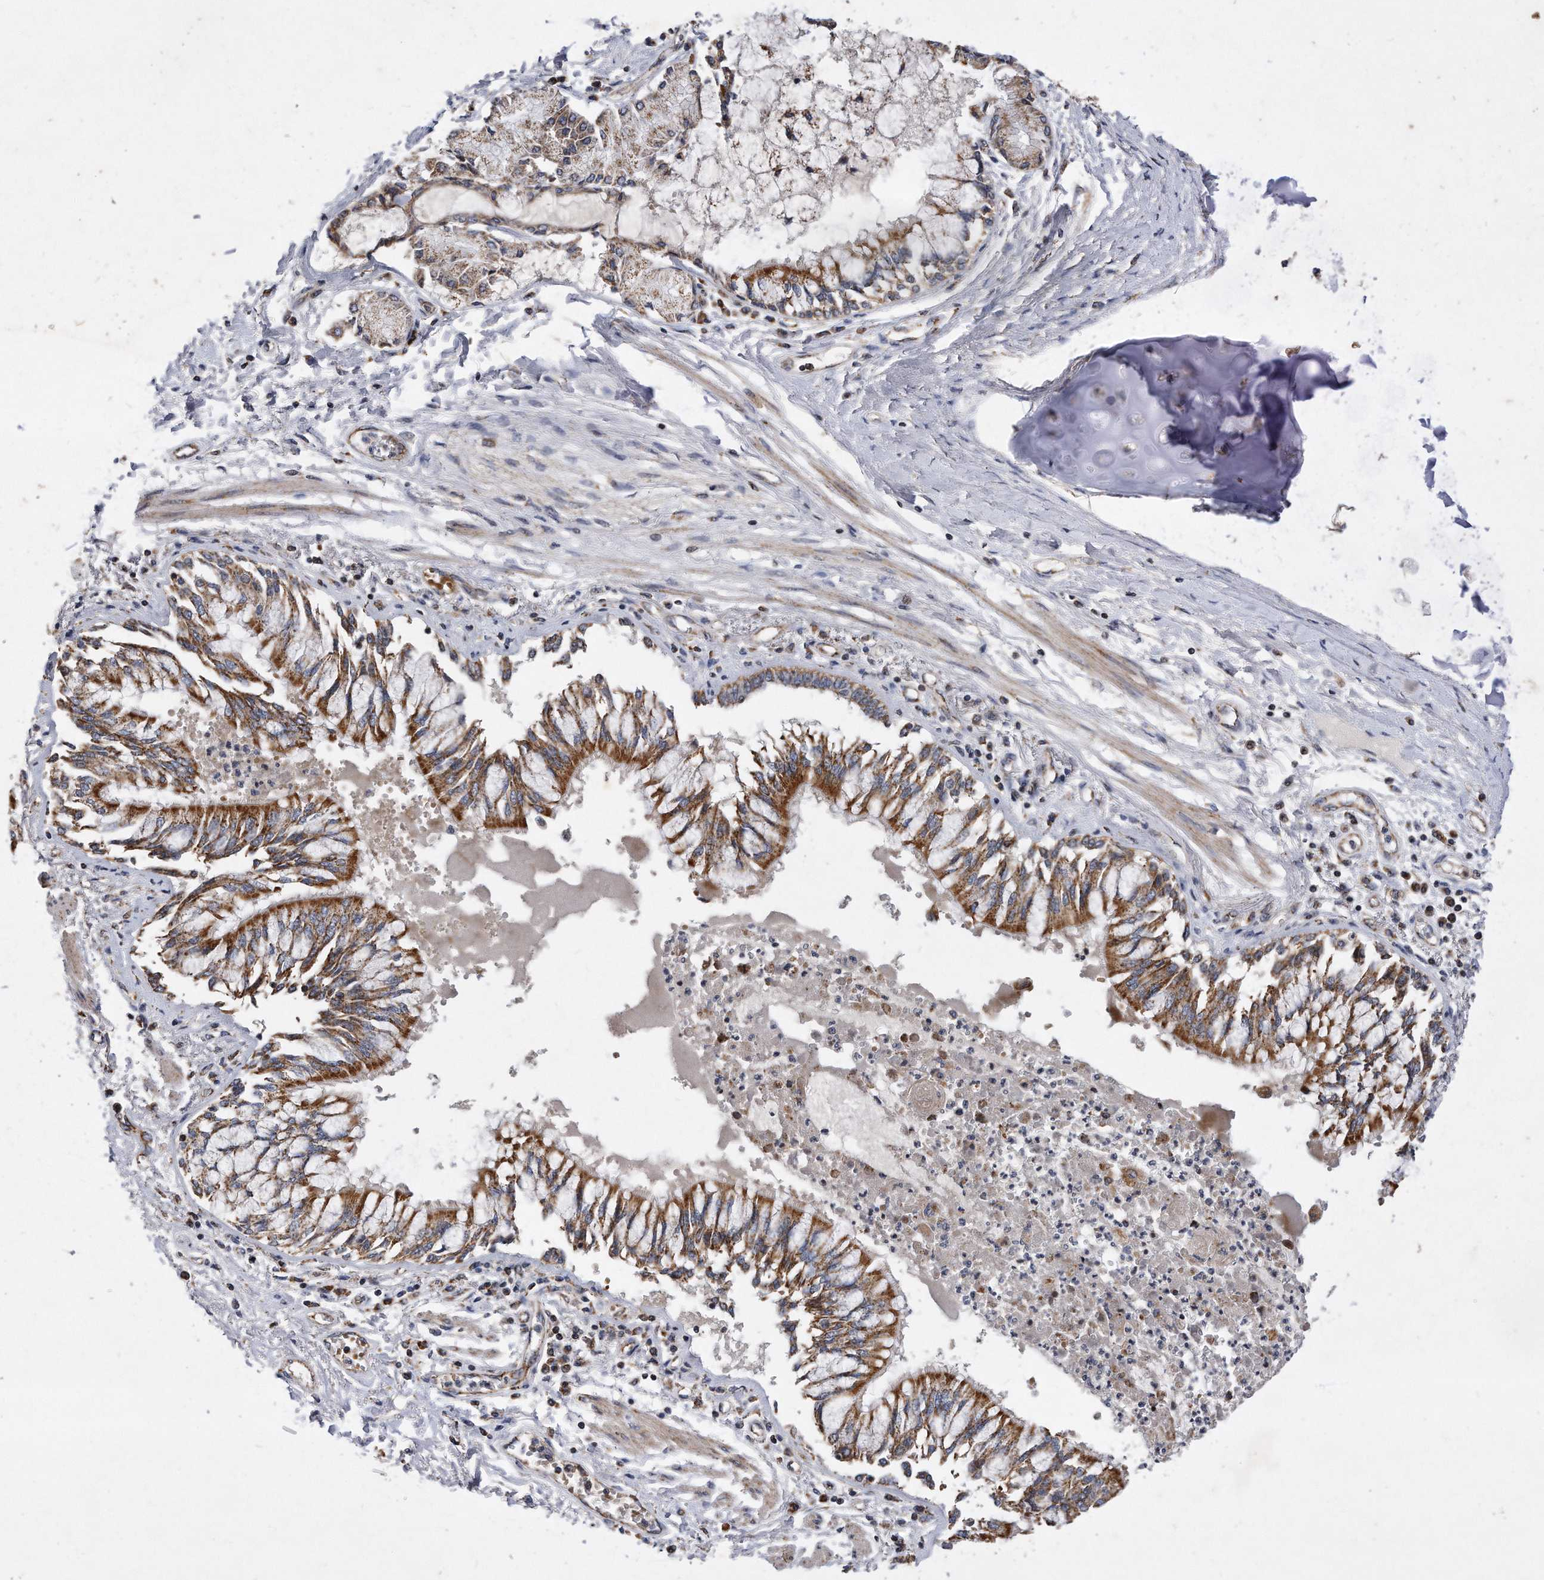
{"staining": {"intensity": "moderate", "quantity": ">75%", "location": "cytoplasmic/membranous"}, "tissue": "bronchus", "cell_type": "Respiratory epithelial cells", "image_type": "normal", "snomed": [{"axis": "morphology", "description": "Normal tissue, NOS"}, {"axis": "topography", "description": "Cartilage tissue"}, {"axis": "topography", "description": "Bronchus"}, {"axis": "topography", "description": "Lung"}], "caption": "DAB (3,3'-diaminobenzidine) immunohistochemical staining of normal human bronchus demonstrates moderate cytoplasmic/membranous protein staining in about >75% of respiratory epithelial cells.", "gene": "PPP5C", "patient": {"sex": "female", "age": 49}}